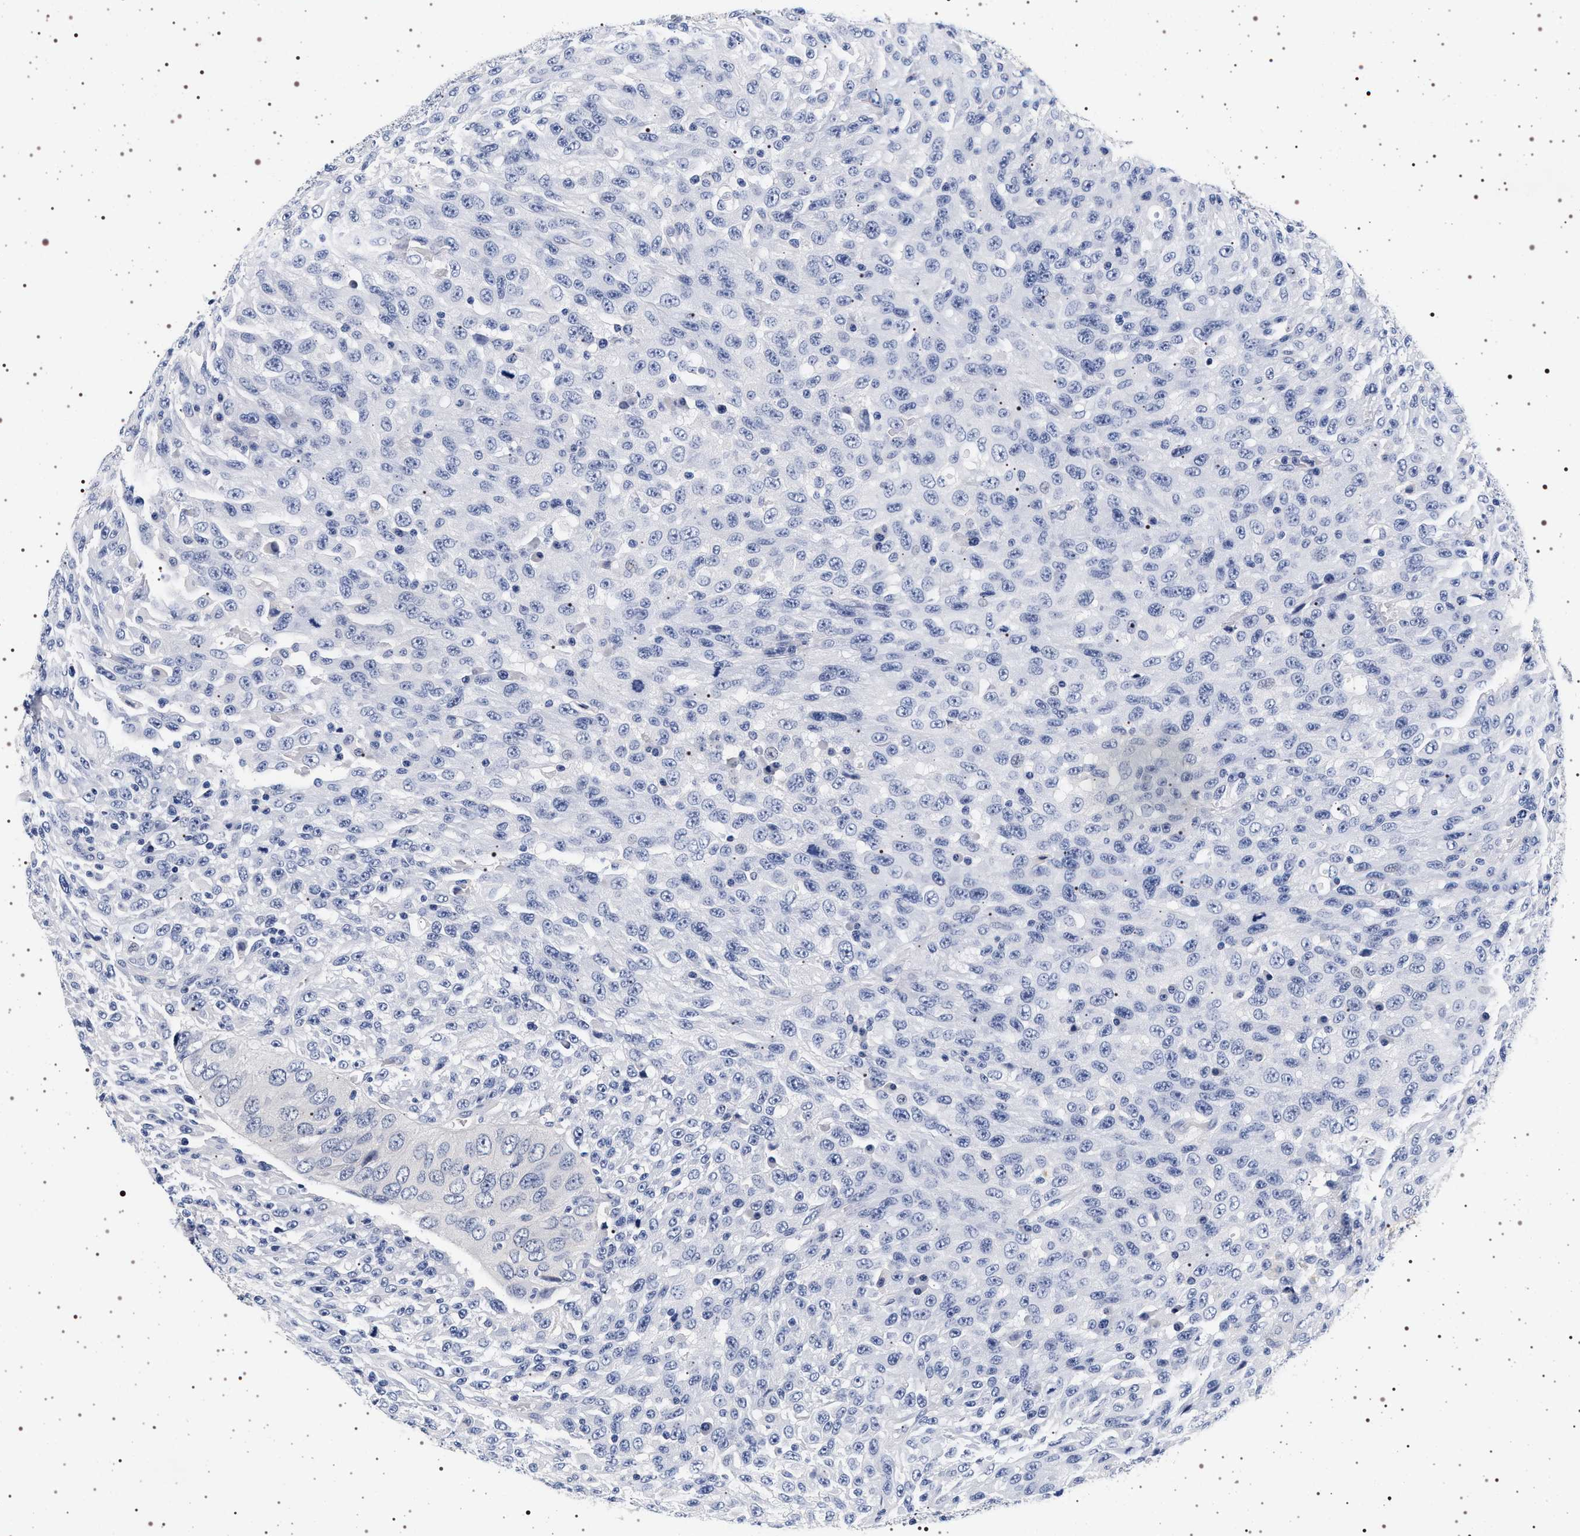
{"staining": {"intensity": "negative", "quantity": "none", "location": "none"}, "tissue": "urothelial cancer", "cell_type": "Tumor cells", "image_type": "cancer", "snomed": [{"axis": "morphology", "description": "Urothelial carcinoma, High grade"}, {"axis": "topography", "description": "Urinary bladder"}], "caption": "This photomicrograph is of high-grade urothelial carcinoma stained with IHC to label a protein in brown with the nuclei are counter-stained blue. There is no positivity in tumor cells.", "gene": "MAPK10", "patient": {"sex": "male", "age": 66}}